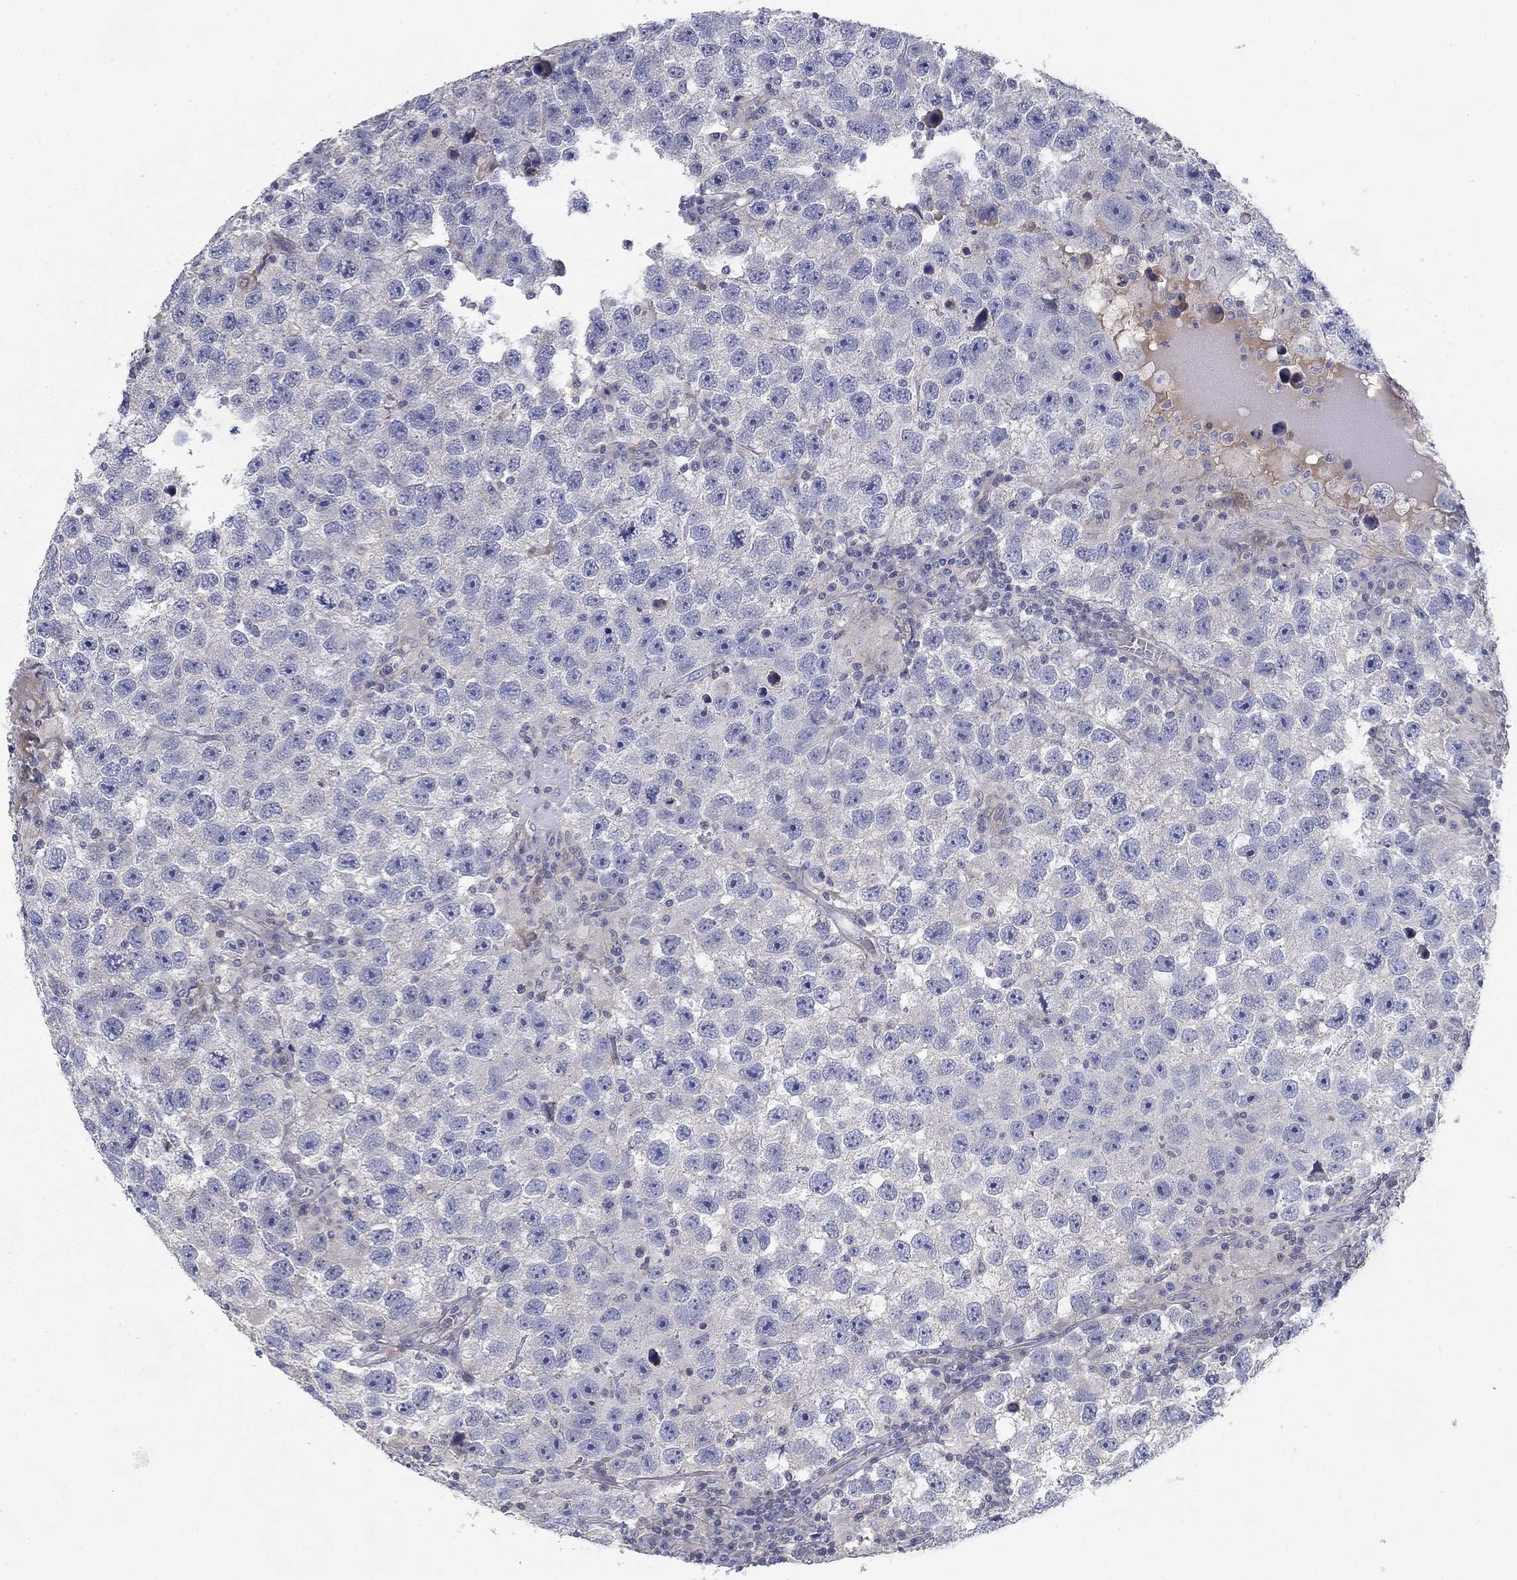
{"staining": {"intensity": "negative", "quantity": "none", "location": "none"}, "tissue": "testis cancer", "cell_type": "Tumor cells", "image_type": "cancer", "snomed": [{"axis": "morphology", "description": "Seminoma, NOS"}, {"axis": "topography", "description": "Testis"}], "caption": "Tumor cells show no significant protein staining in testis seminoma.", "gene": "GRK7", "patient": {"sex": "male", "age": 26}}